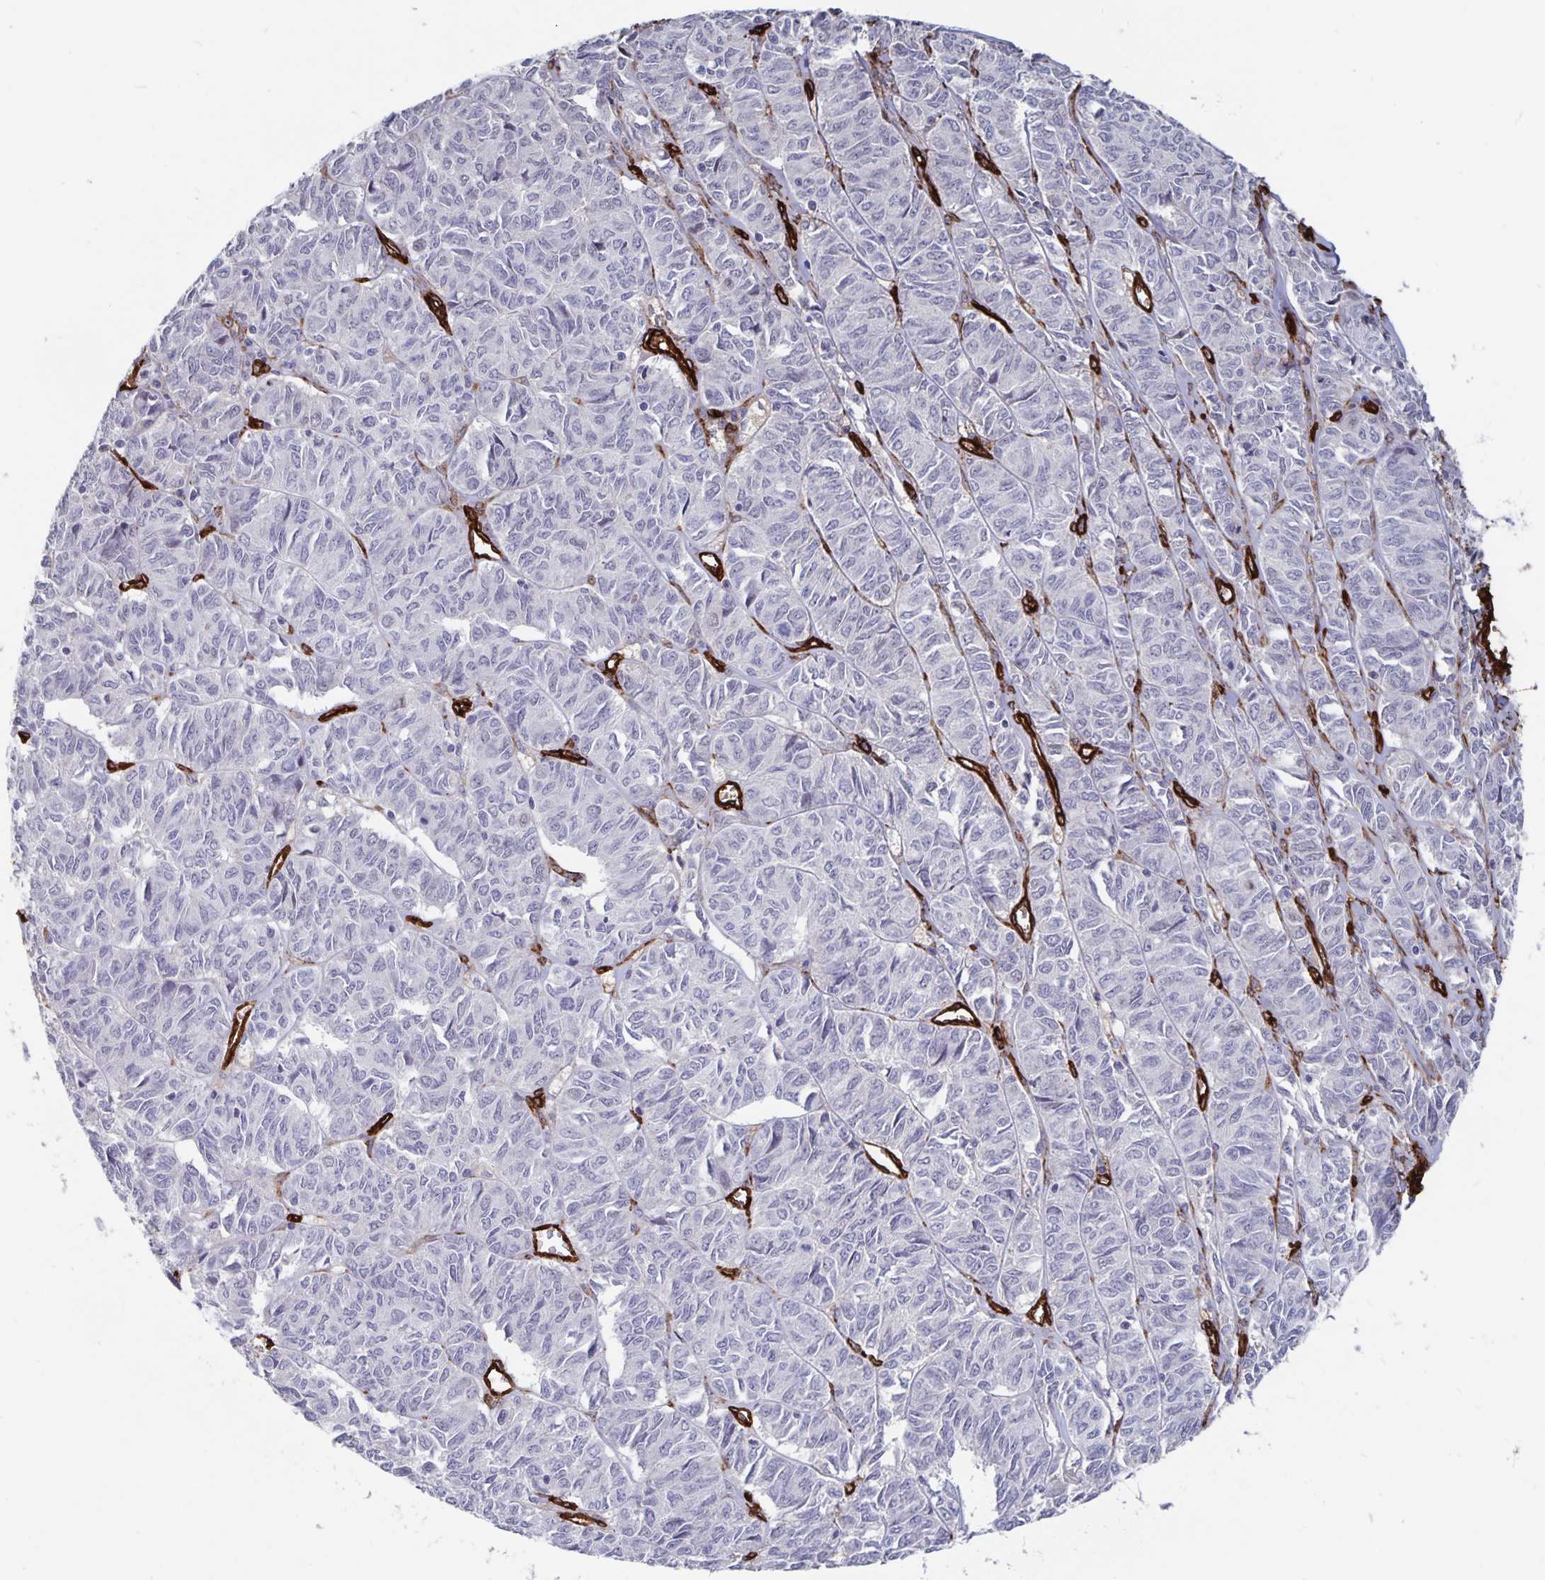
{"staining": {"intensity": "negative", "quantity": "none", "location": "none"}, "tissue": "ovarian cancer", "cell_type": "Tumor cells", "image_type": "cancer", "snomed": [{"axis": "morphology", "description": "Carcinoma, endometroid"}, {"axis": "topography", "description": "Ovary"}], "caption": "Protein analysis of ovarian endometroid carcinoma reveals no significant staining in tumor cells.", "gene": "DCHS2", "patient": {"sex": "female", "age": 80}}